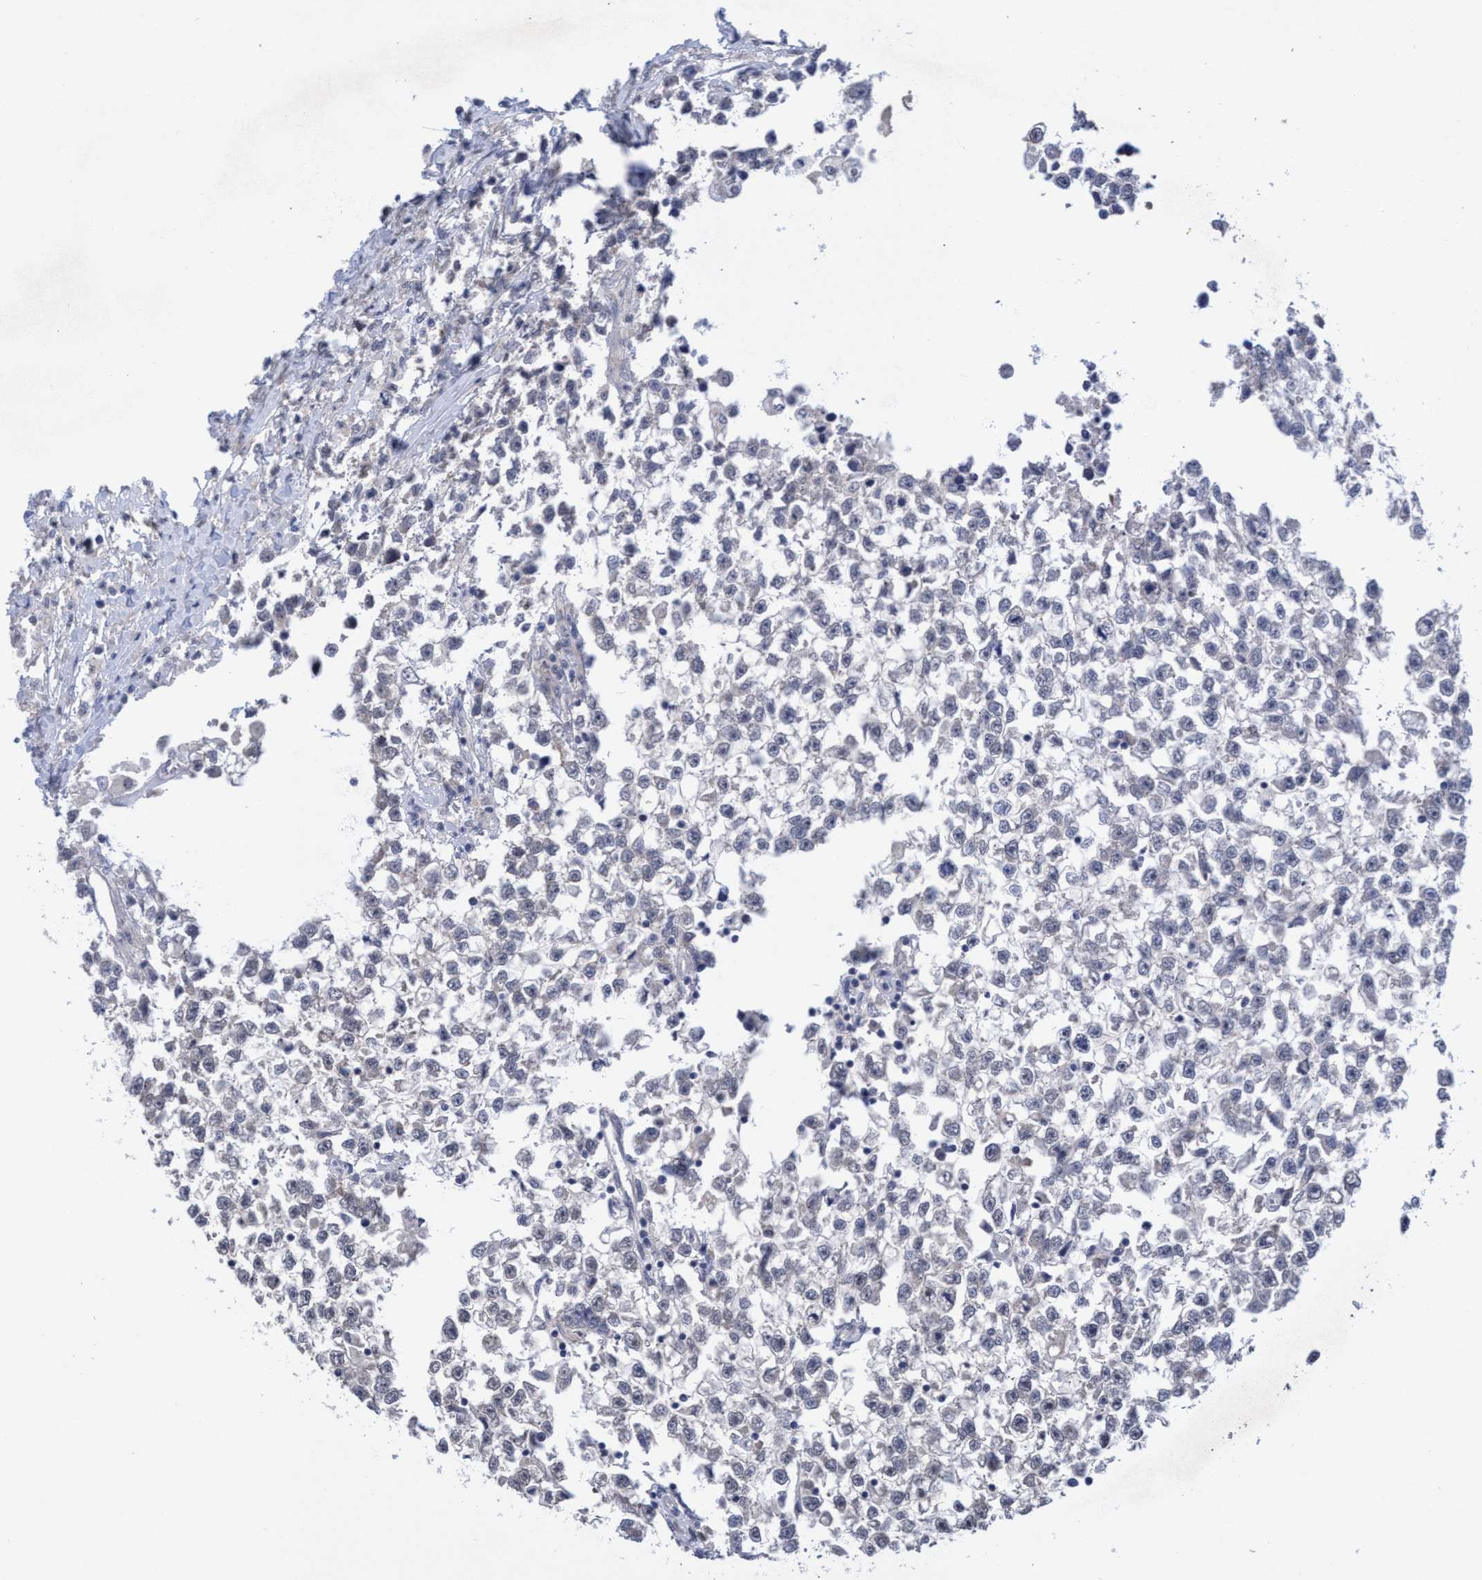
{"staining": {"intensity": "negative", "quantity": "none", "location": "none"}, "tissue": "testis cancer", "cell_type": "Tumor cells", "image_type": "cancer", "snomed": [{"axis": "morphology", "description": "Seminoma, NOS"}, {"axis": "morphology", "description": "Carcinoma, Embryonal, NOS"}, {"axis": "topography", "description": "Testis"}], "caption": "Tumor cells show no significant protein expression in testis seminoma.", "gene": "SEMA4D", "patient": {"sex": "male", "age": 51}}